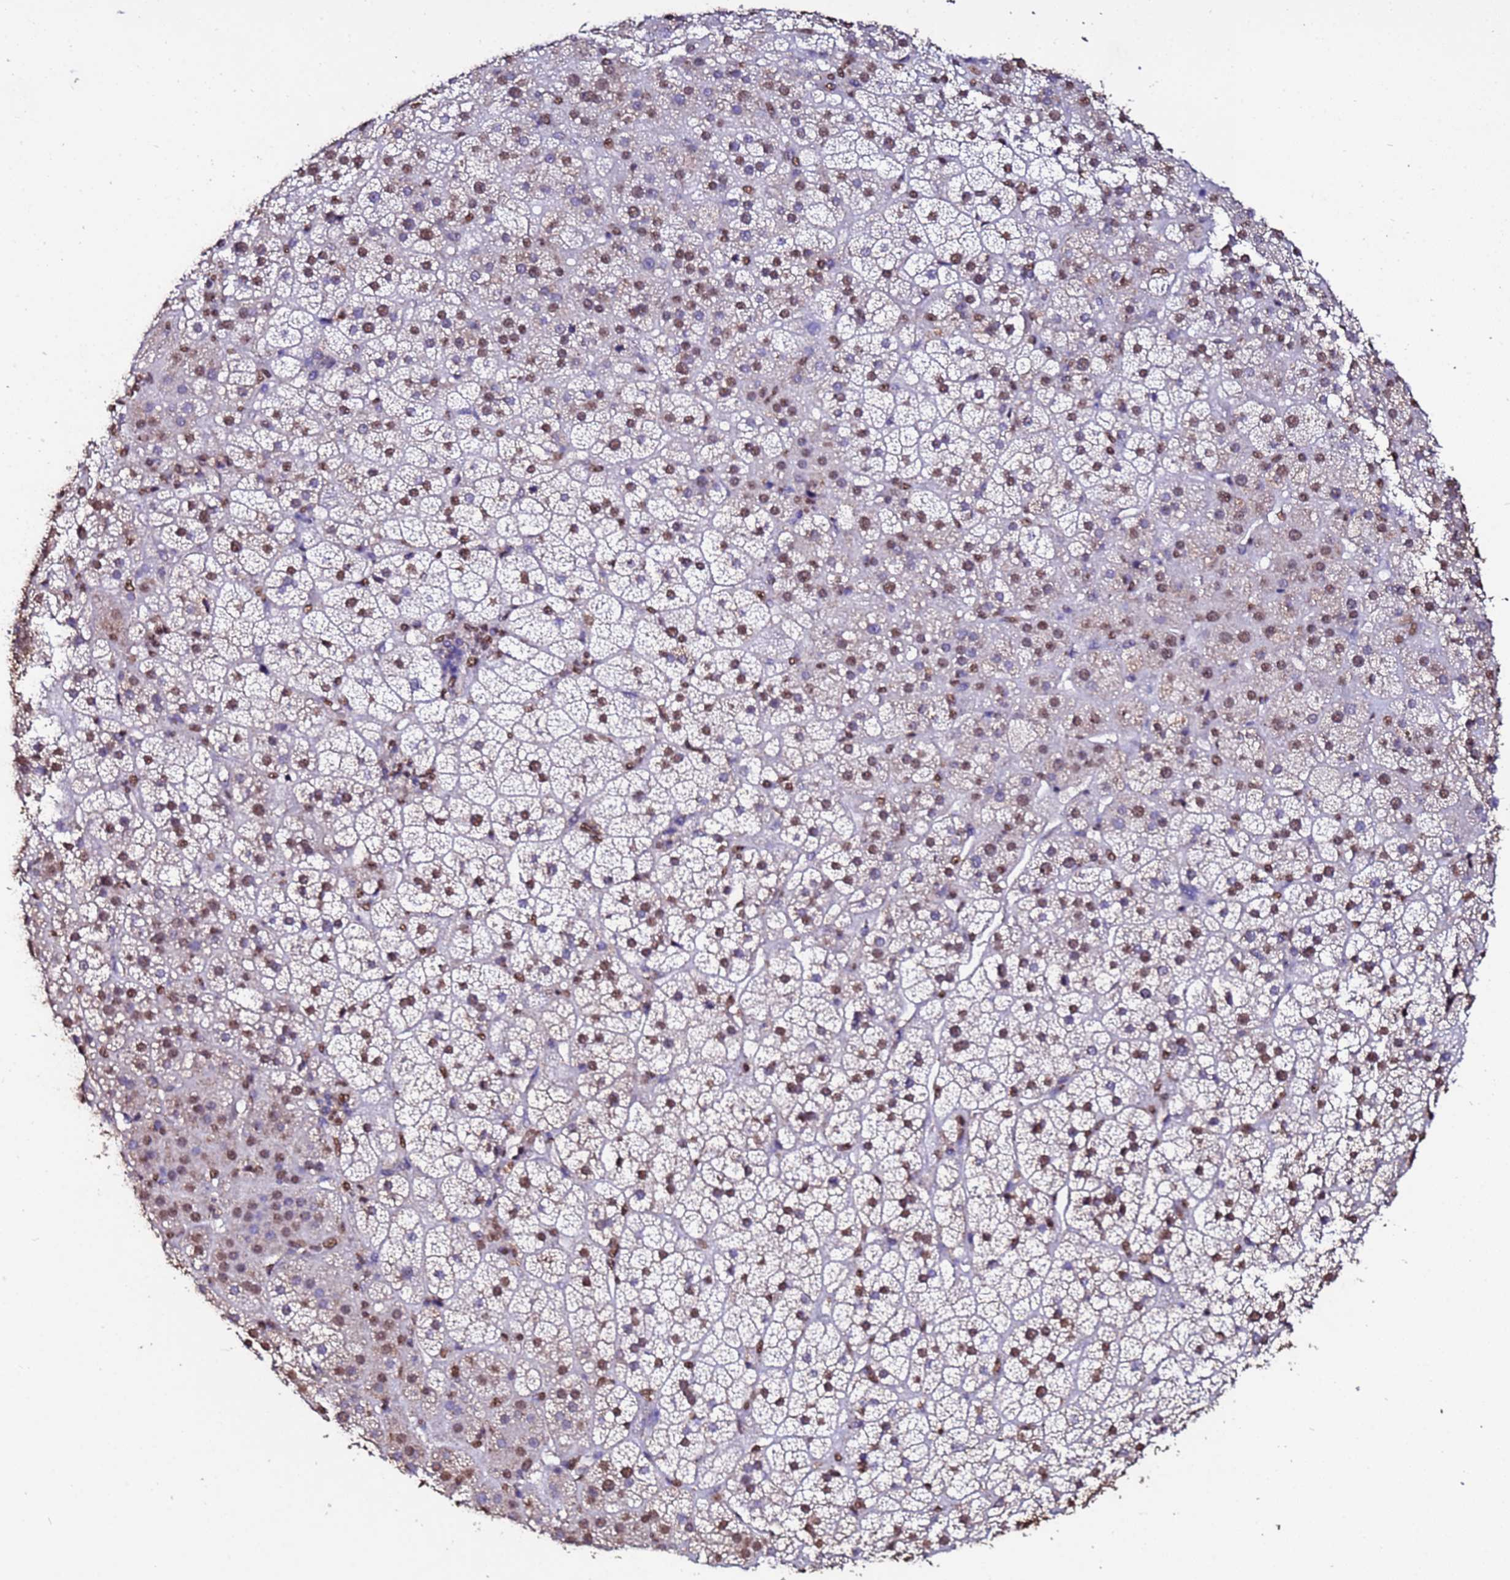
{"staining": {"intensity": "moderate", "quantity": ">75%", "location": "nuclear"}, "tissue": "adrenal gland", "cell_type": "Glandular cells", "image_type": "normal", "snomed": [{"axis": "morphology", "description": "Normal tissue, NOS"}, {"axis": "topography", "description": "Adrenal gland"}], "caption": "High-power microscopy captured an IHC micrograph of benign adrenal gland, revealing moderate nuclear expression in about >75% of glandular cells. (Brightfield microscopy of DAB IHC at high magnification).", "gene": "TRIP6", "patient": {"sex": "female", "age": 70}}